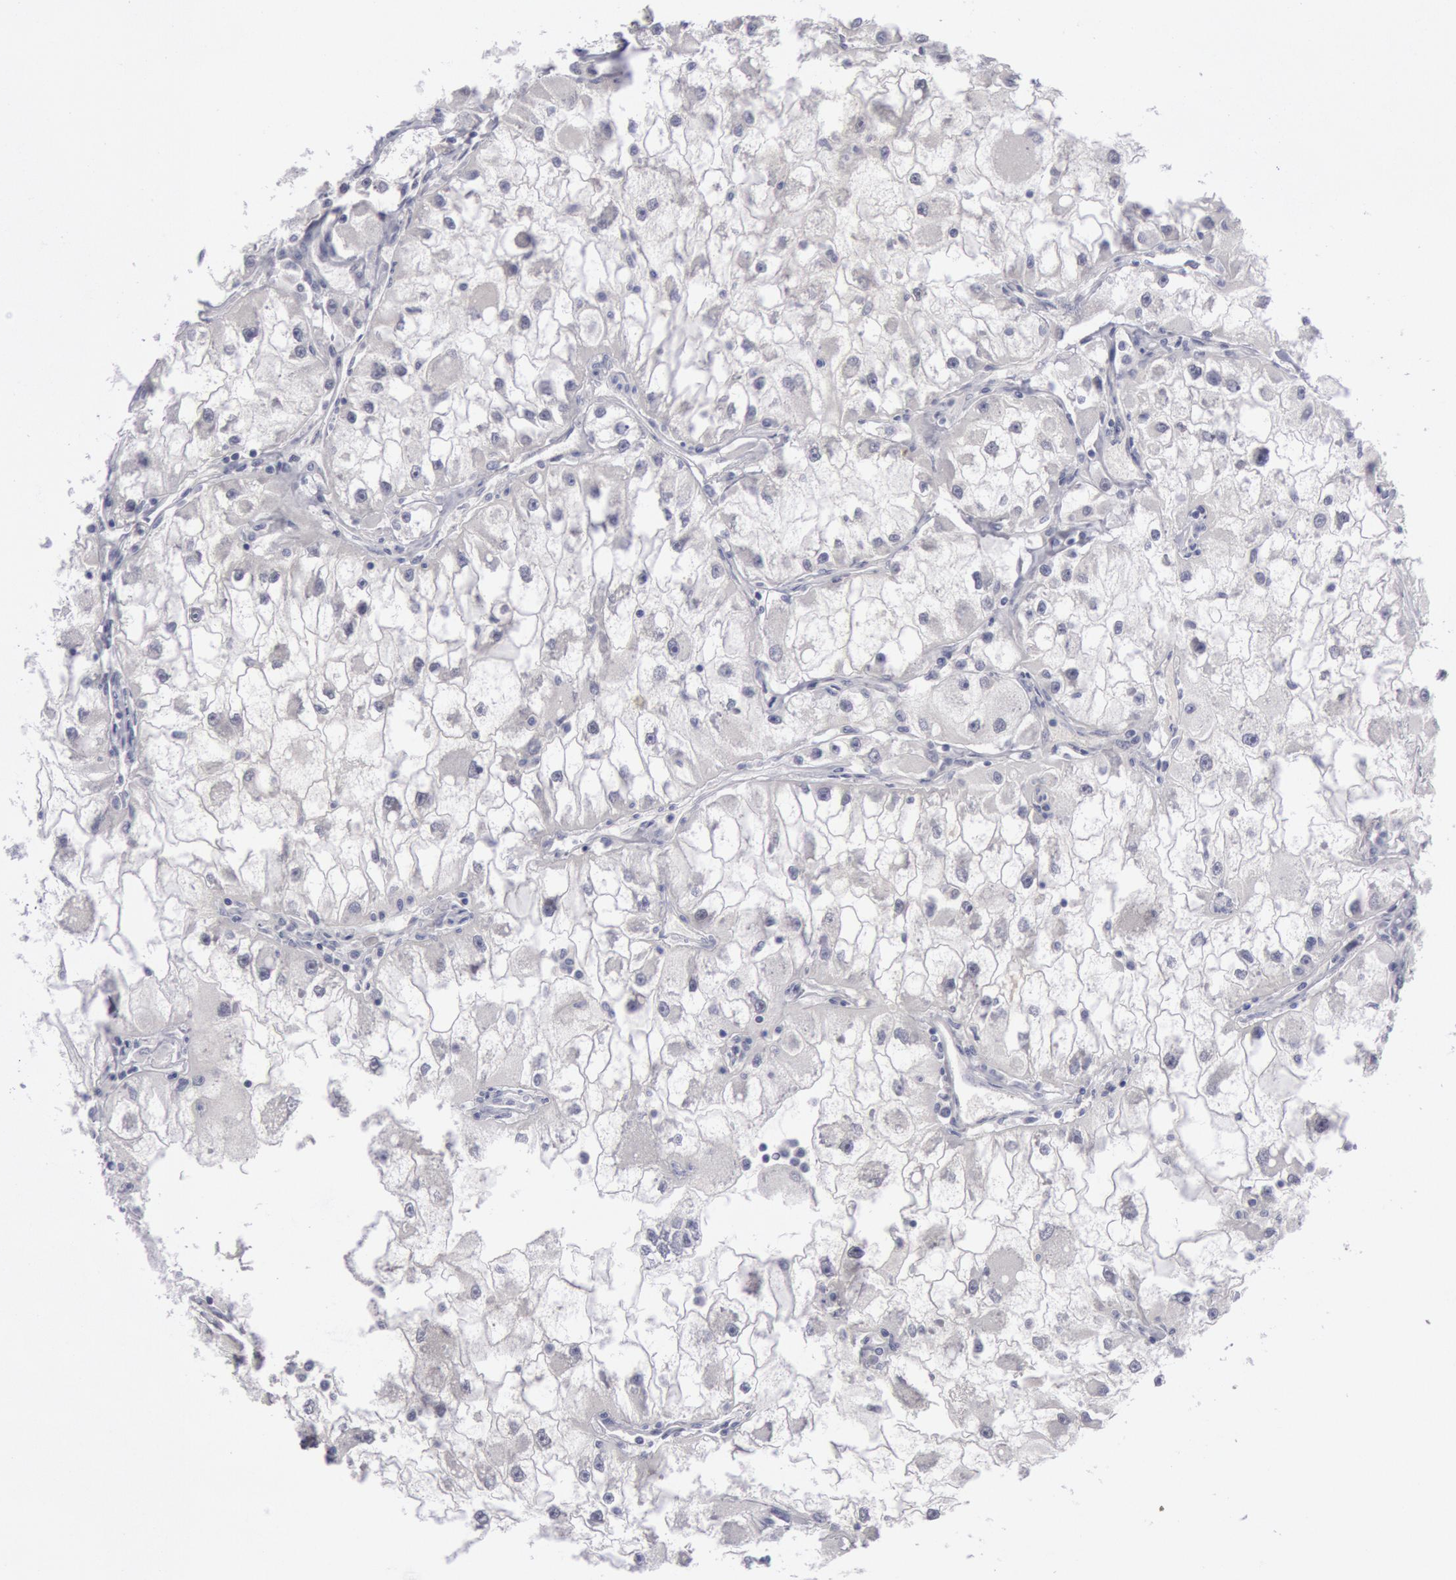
{"staining": {"intensity": "negative", "quantity": "none", "location": "none"}, "tissue": "renal cancer", "cell_type": "Tumor cells", "image_type": "cancer", "snomed": [{"axis": "morphology", "description": "Adenocarcinoma, NOS"}, {"axis": "topography", "description": "Kidney"}], "caption": "Renal cancer was stained to show a protein in brown. There is no significant expression in tumor cells. (DAB immunohistochemistry, high magnification).", "gene": "KRT16", "patient": {"sex": "female", "age": 73}}